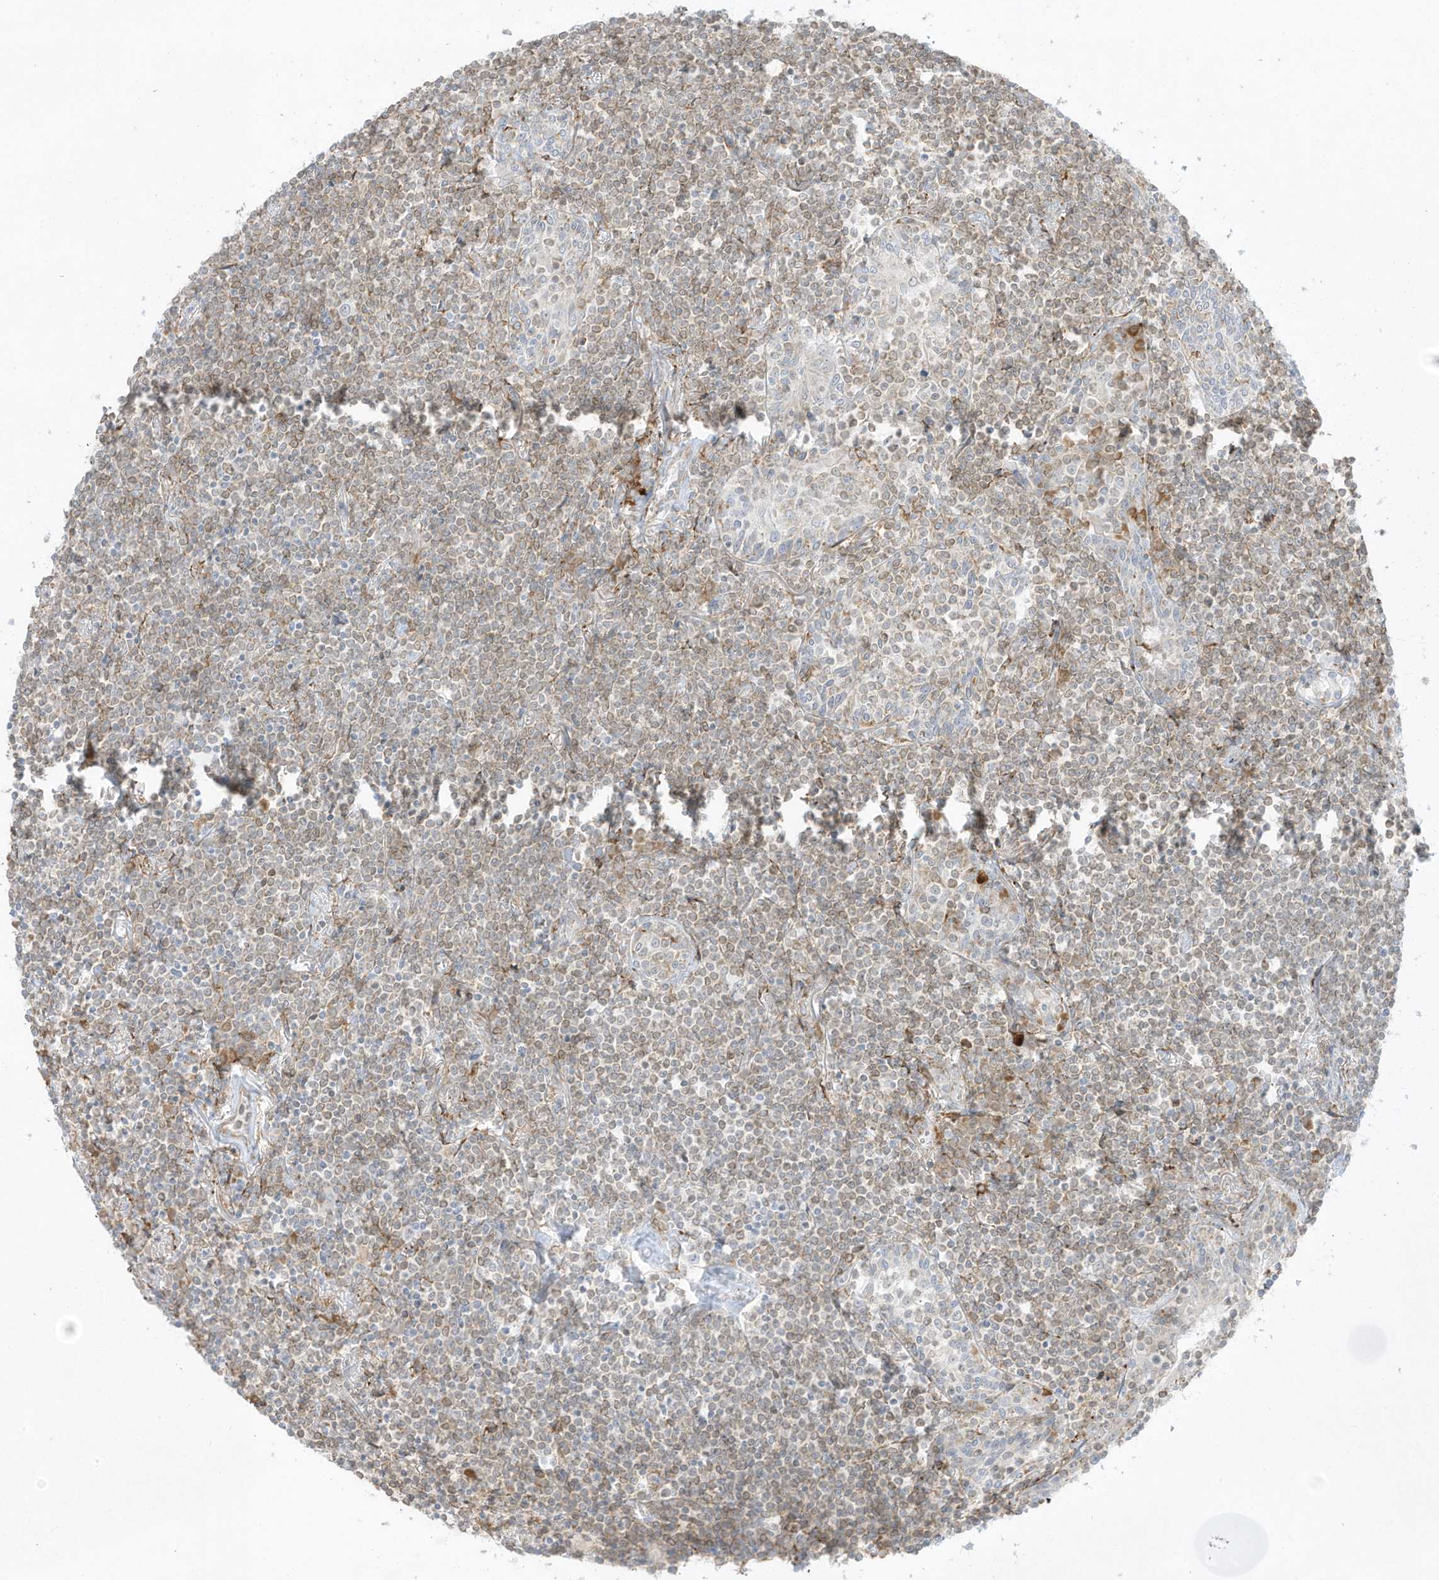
{"staining": {"intensity": "weak", "quantity": "25%-75%", "location": "cytoplasmic/membranous"}, "tissue": "lymphoma", "cell_type": "Tumor cells", "image_type": "cancer", "snomed": [{"axis": "morphology", "description": "Malignant lymphoma, non-Hodgkin's type, Low grade"}, {"axis": "topography", "description": "Lung"}], "caption": "Weak cytoplasmic/membranous protein positivity is identified in approximately 25%-75% of tumor cells in lymphoma. (brown staining indicates protein expression, while blue staining denotes nuclei).", "gene": "PTK6", "patient": {"sex": "female", "age": 71}}